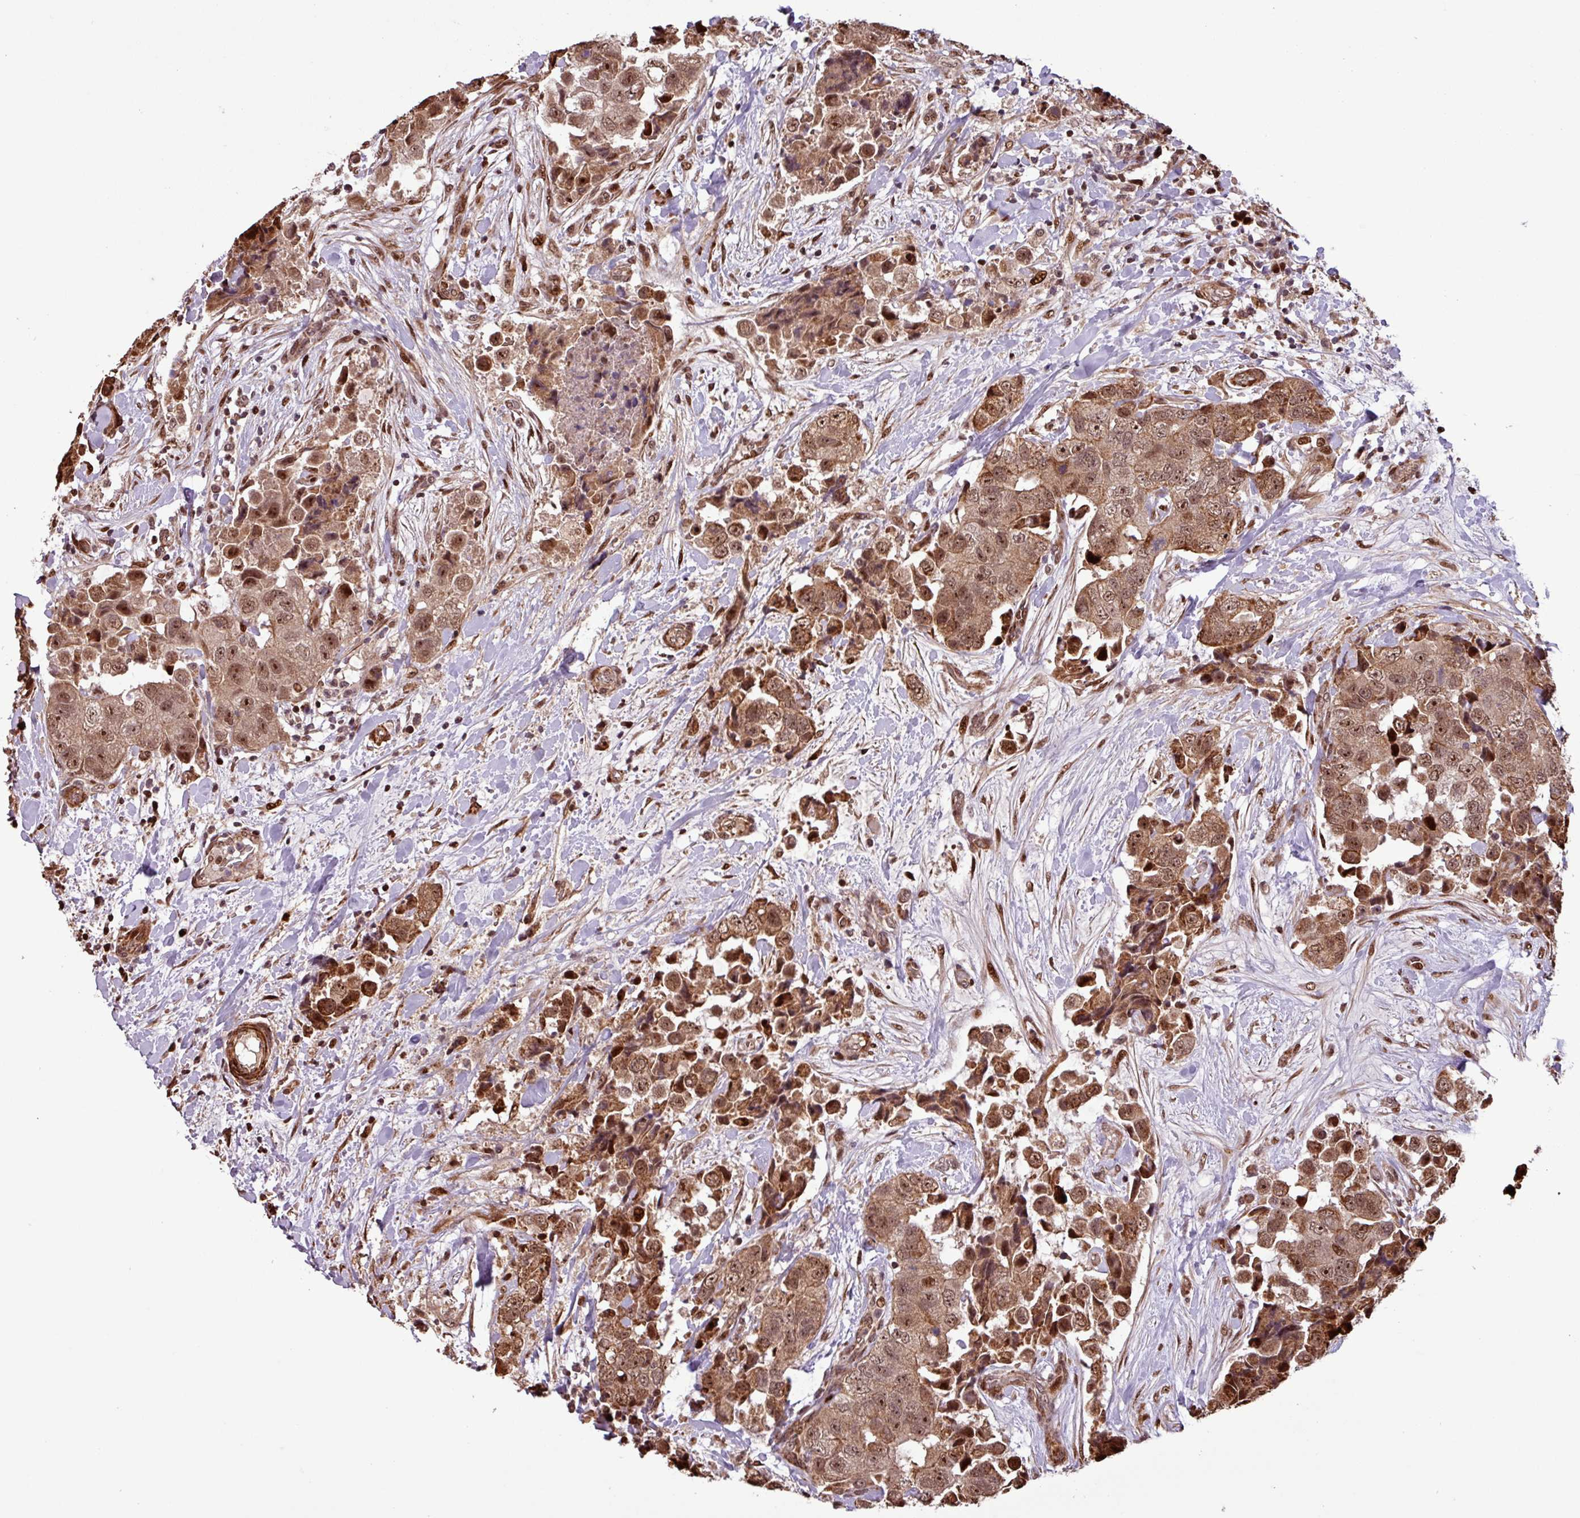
{"staining": {"intensity": "moderate", "quantity": ">75%", "location": "cytoplasmic/membranous,nuclear"}, "tissue": "breast cancer", "cell_type": "Tumor cells", "image_type": "cancer", "snomed": [{"axis": "morphology", "description": "Normal tissue, NOS"}, {"axis": "morphology", "description": "Duct carcinoma"}, {"axis": "topography", "description": "Breast"}], "caption": "Human breast infiltrating ductal carcinoma stained with a brown dye displays moderate cytoplasmic/membranous and nuclear positive expression in about >75% of tumor cells.", "gene": "SLC22A24", "patient": {"sex": "female", "age": 62}}